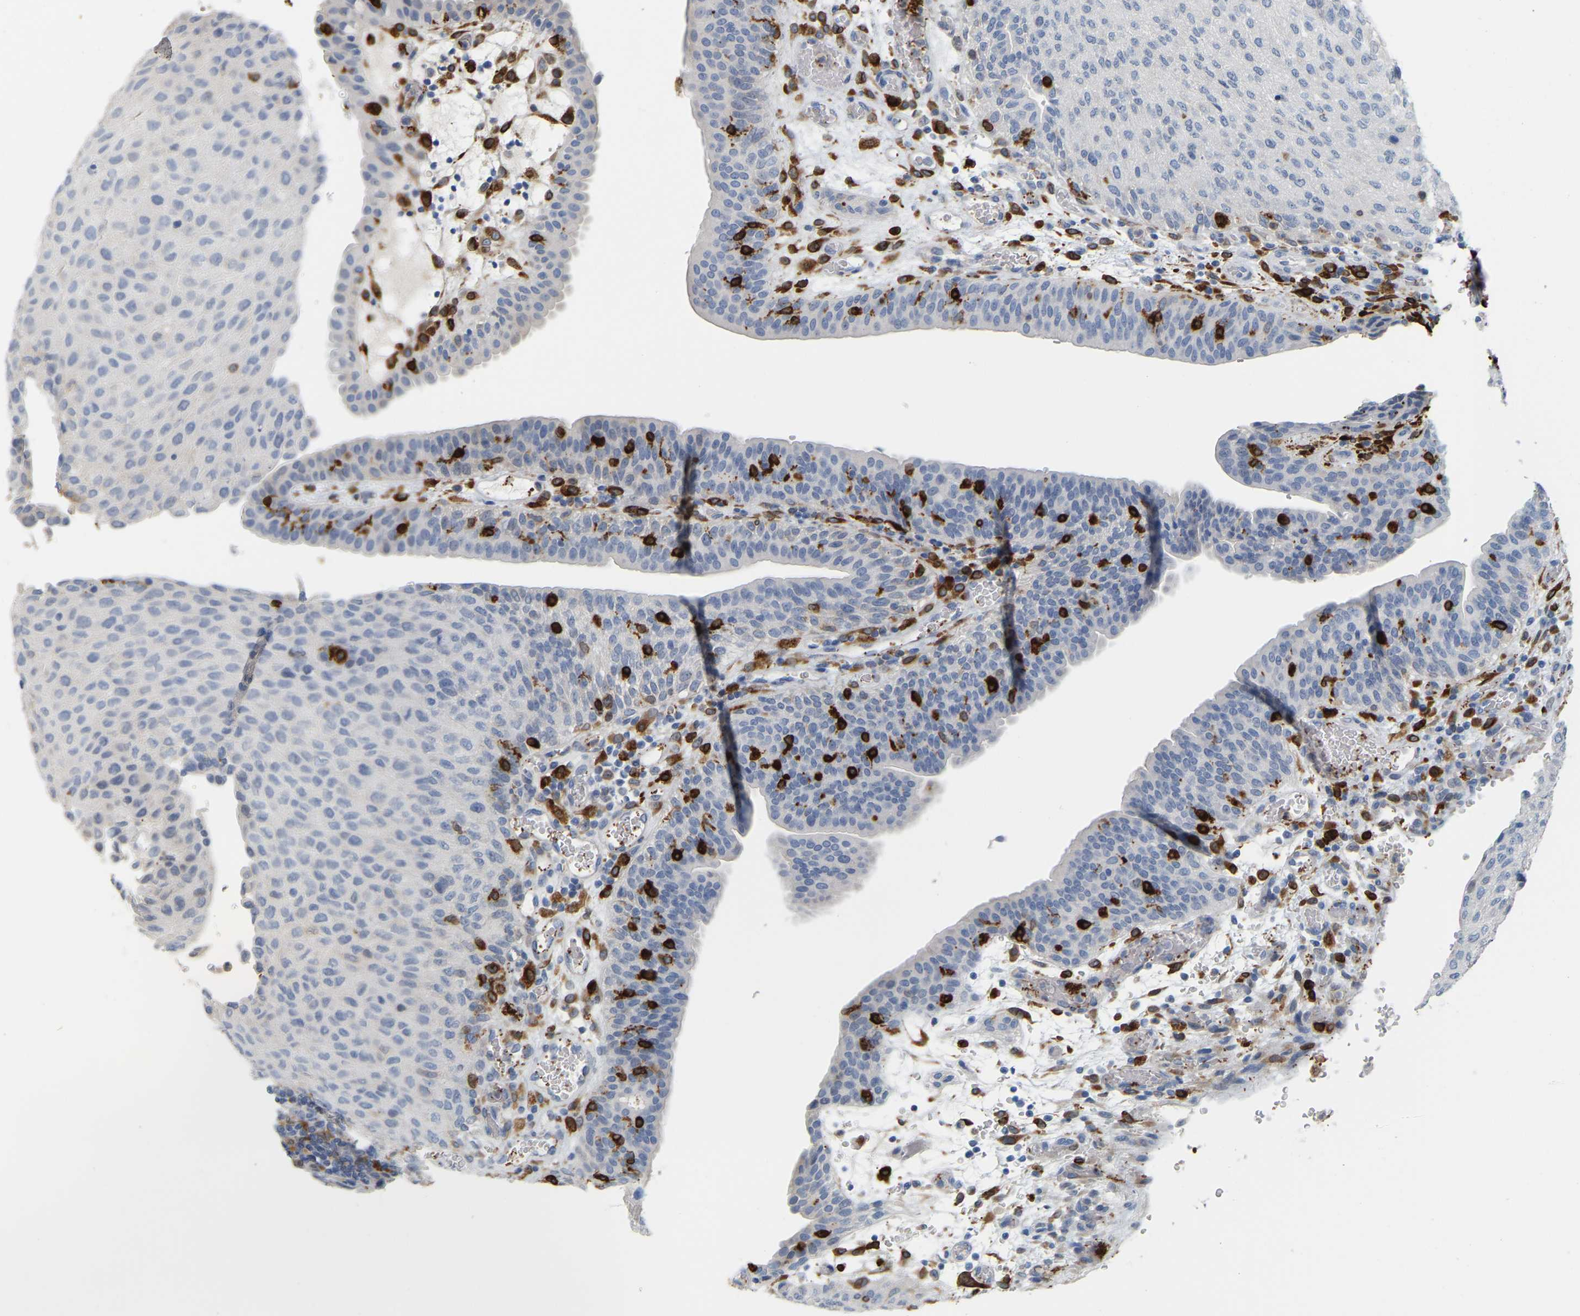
{"staining": {"intensity": "negative", "quantity": "none", "location": "none"}, "tissue": "urothelial cancer", "cell_type": "Tumor cells", "image_type": "cancer", "snomed": [{"axis": "morphology", "description": "Urothelial carcinoma, Low grade"}, {"axis": "morphology", "description": "Urothelial carcinoma, High grade"}, {"axis": "topography", "description": "Urinary bladder"}], "caption": "This is an immunohistochemistry (IHC) histopathology image of human low-grade urothelial carcinoma. There is no expression in tumor cells.", "gene": "PTGS1", "patient": {"sex": "male", "age": 35}}